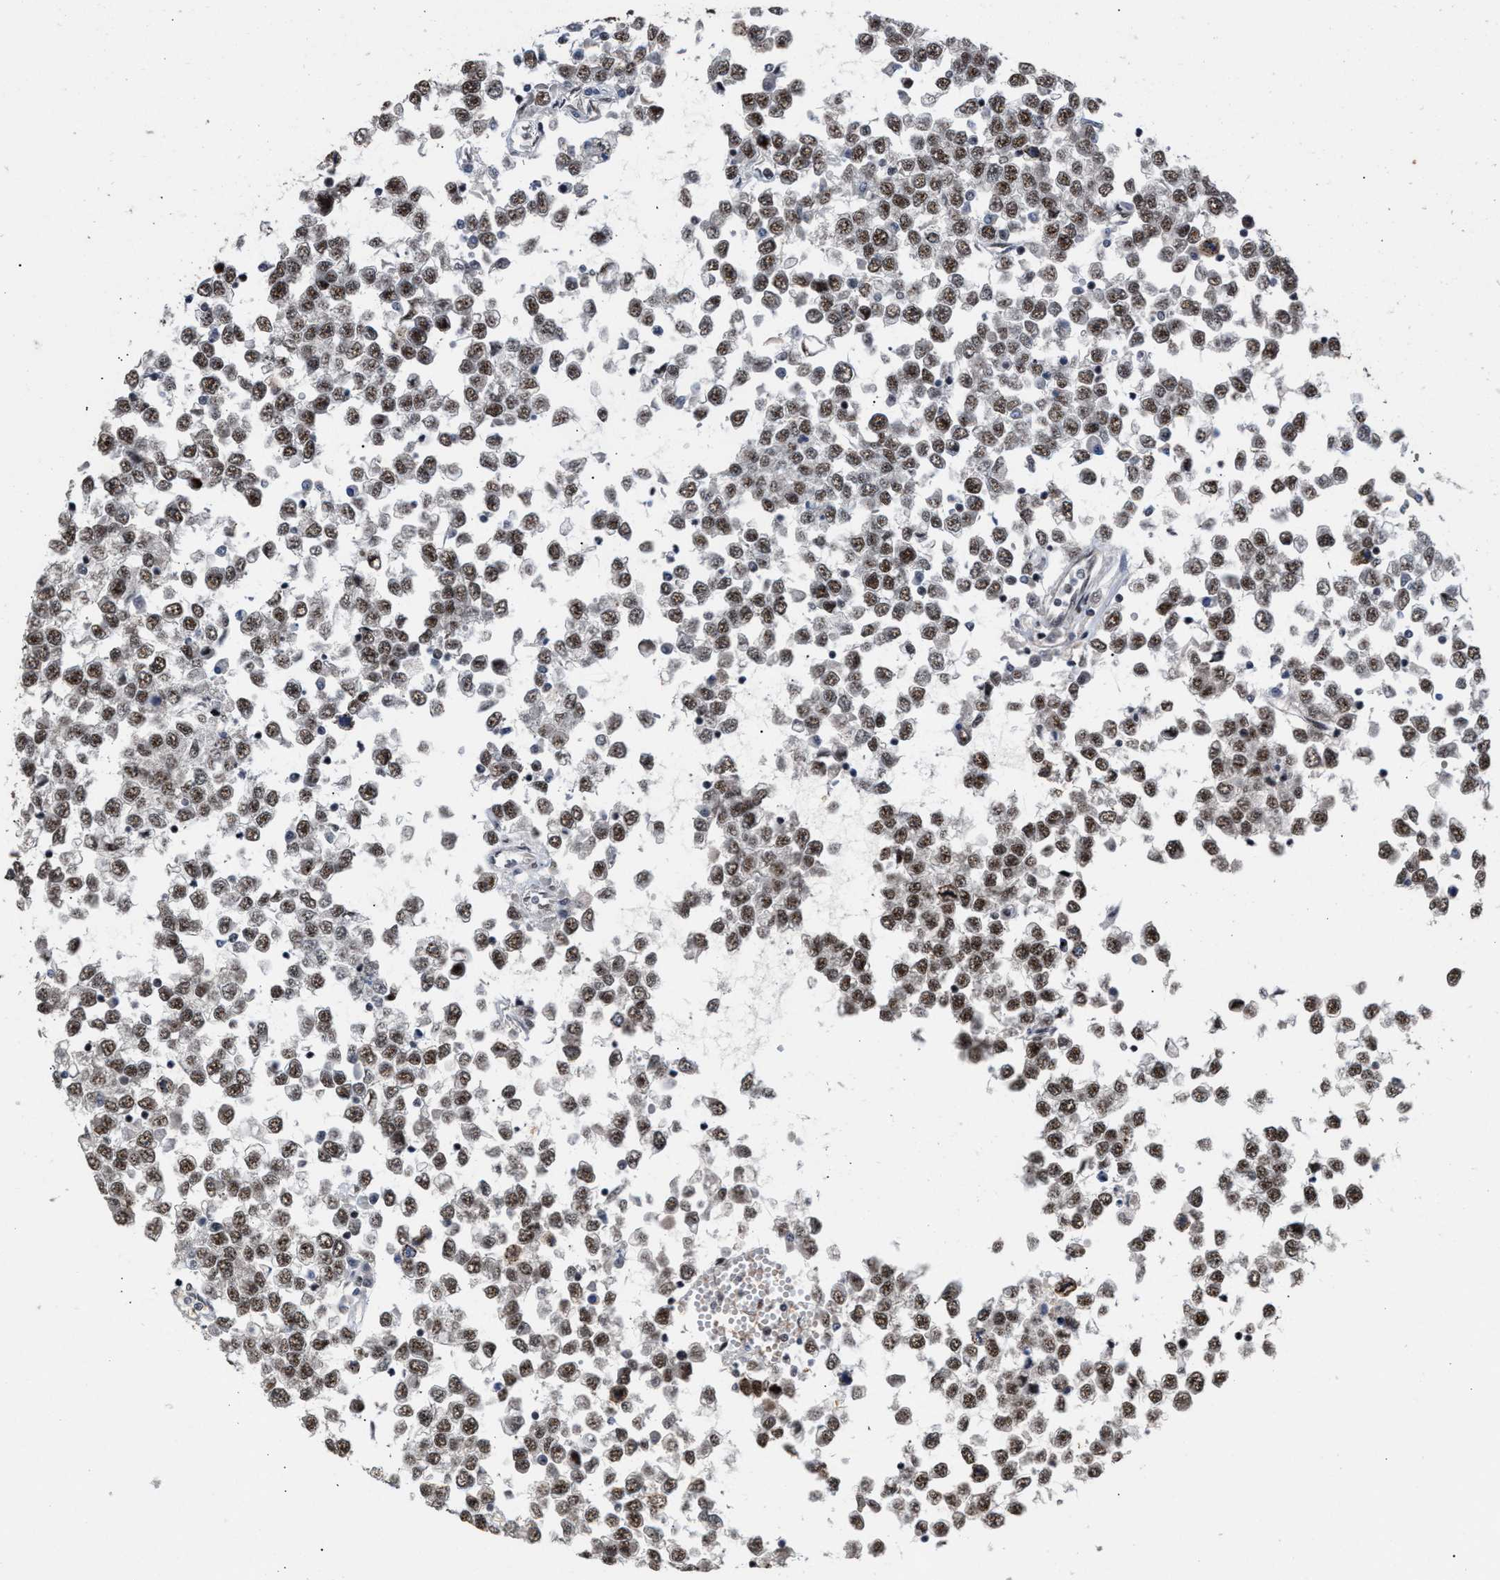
{"staining": {"intensity": "strong", "quantity": ">75%", "location": "nuclear"}, "tissue": "testis cancer", "cell_type": "Tumor cells", "image_type": "cancer", "snomed": [{"axis": "morphology", "description": "Seminoma, NOS"}, {"axis": "topography", "description": "Testis"}], "caption": "Immunohistochemistry histopathology image of seminoma (testis) stained for a protein (brown), which displays high levels of strong nuclear staining in approximately >75% of tumor cells.", "gene": "EIF4A3", "patient": {"sex": "male", "age": 65}}